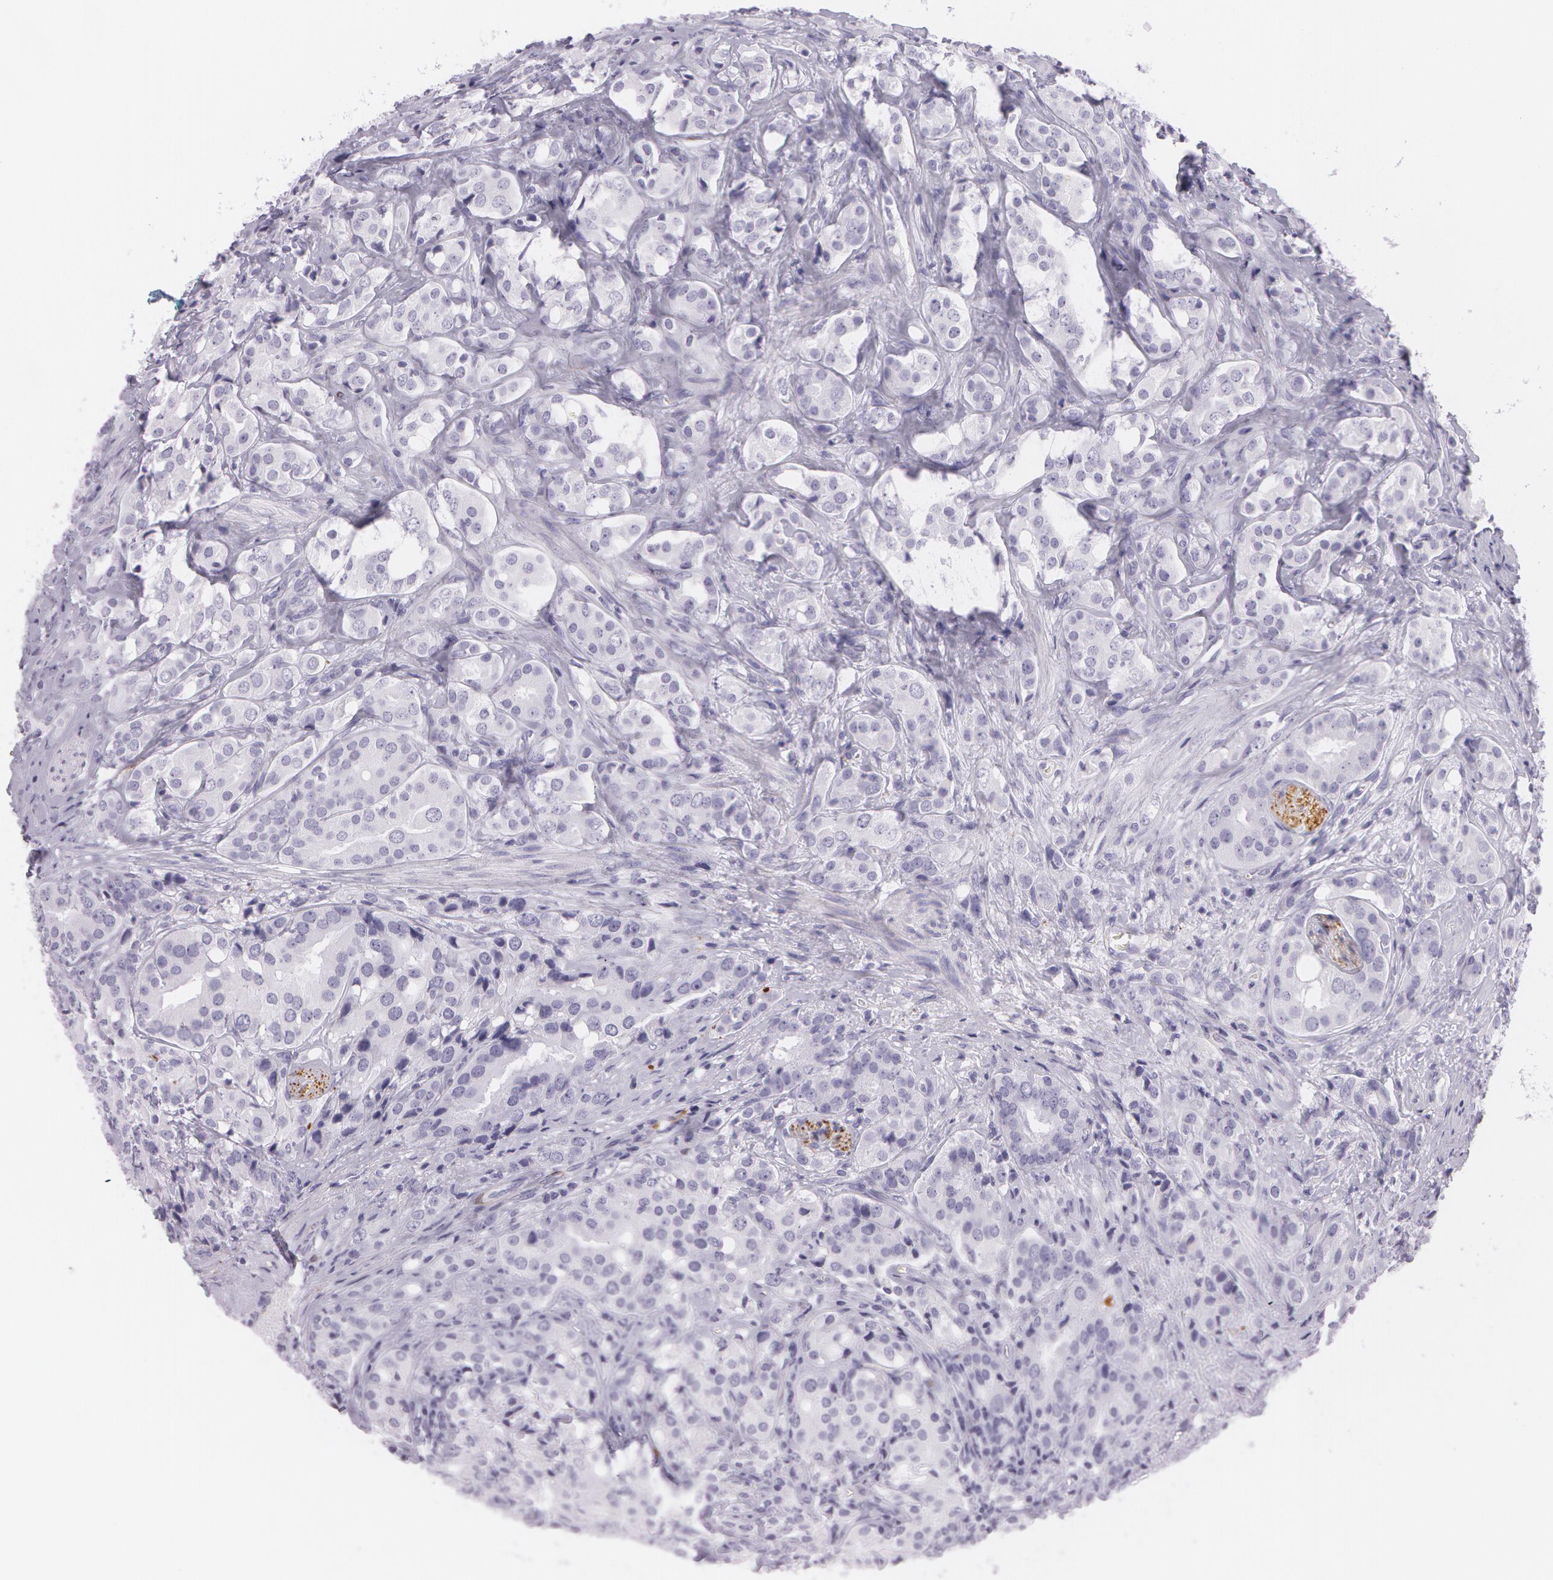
{"staining": {"intensity": "negative", "quantity": "none", "location": "none"}, "tissue": "prostate cancer", "cell_type": "Tumor cells", "image_type": "cancer", "snomed": [{"axis": "morphology", "description": "Adenocarcinoma, High grade"}, {"axis": "topography", "description": "Prostate"}], "caption": "Immunohistochemistry of prostate cancer (adenocarcinoma (high-grade)) shows no positivity in tumor cells.", "gene": "SNCG", "patient": {"sex": "male", "age": 68}}